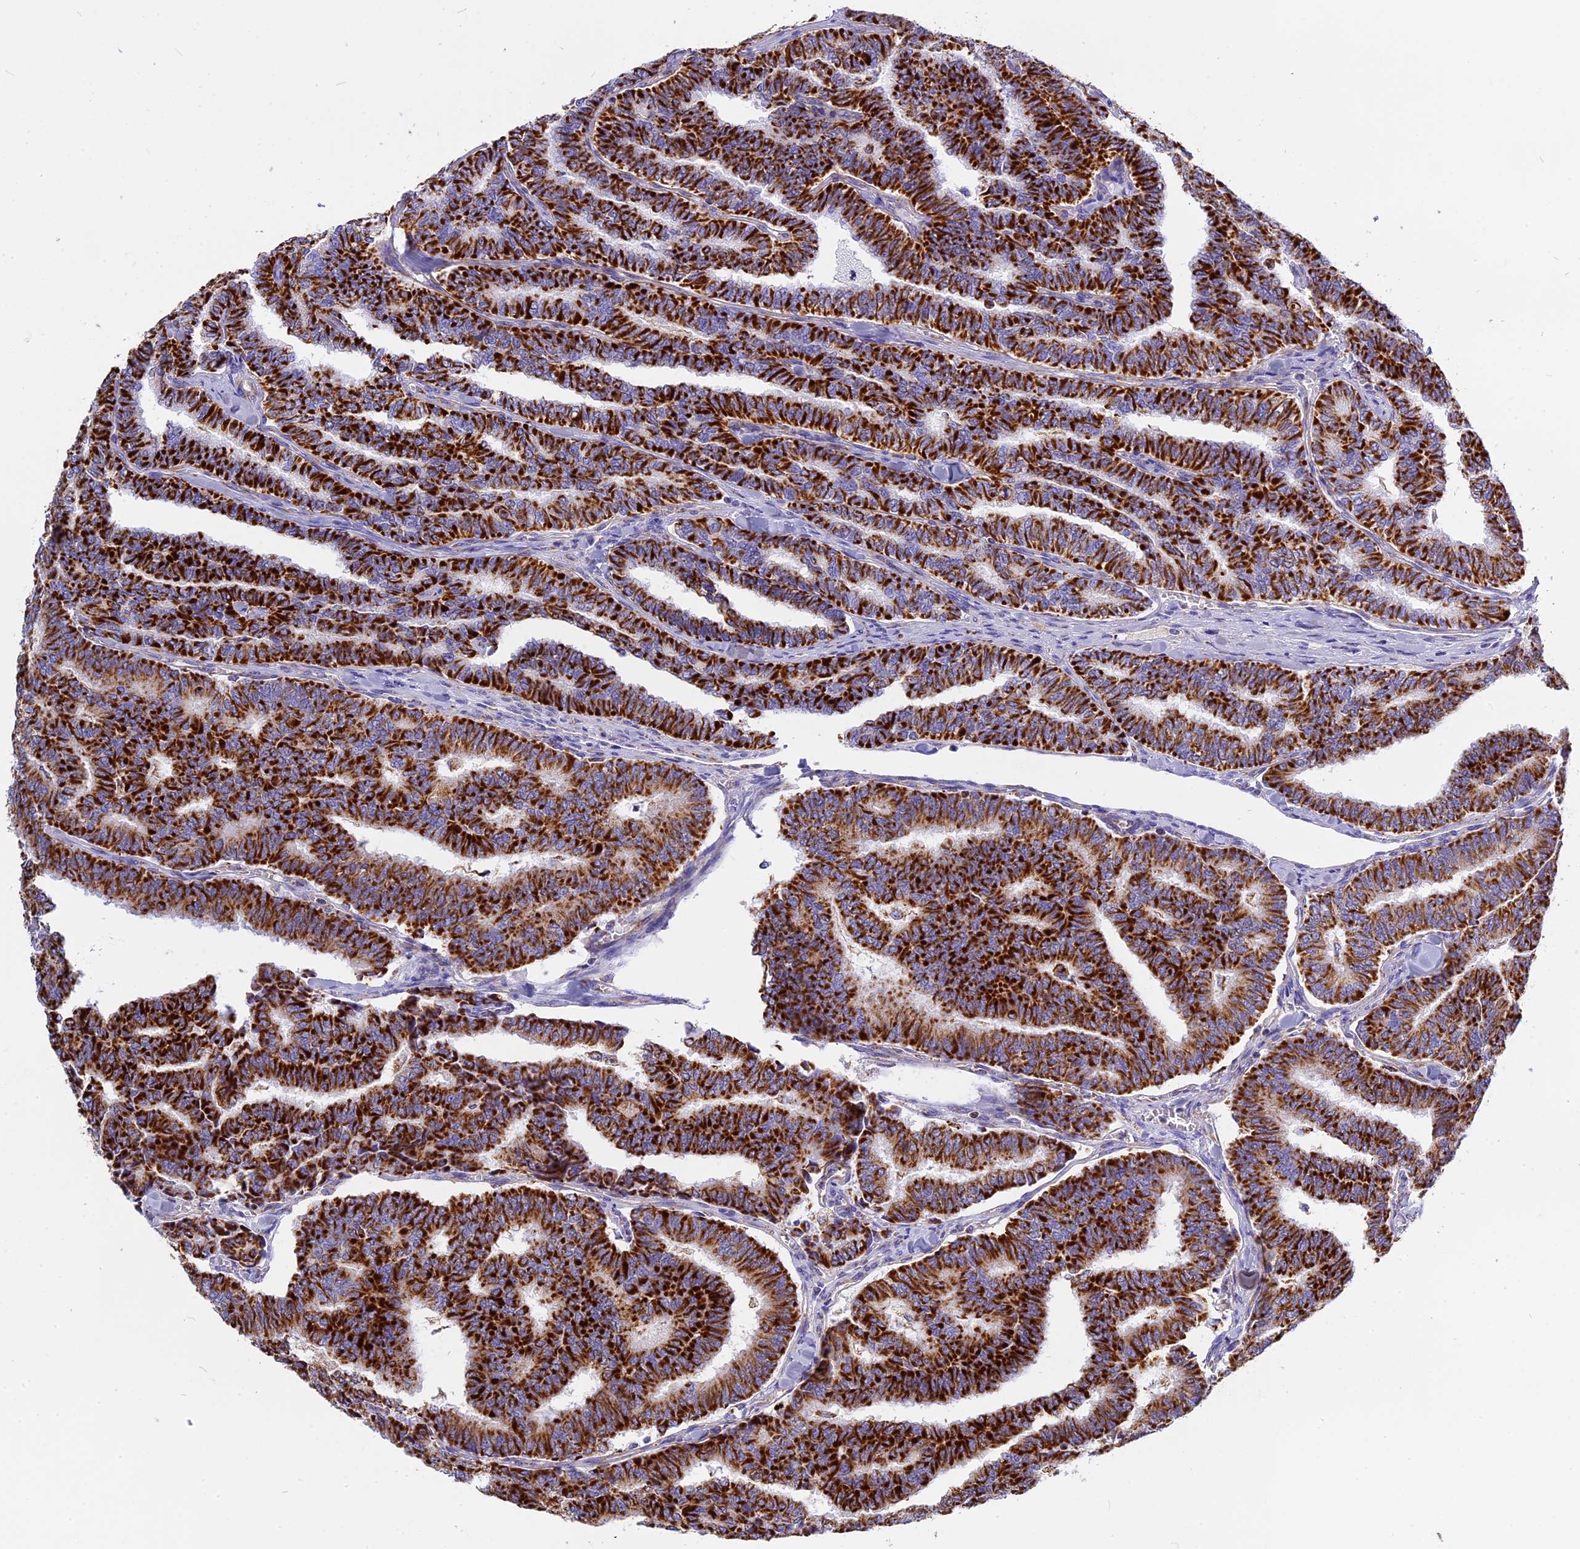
{"staining": {"intensity": "strong", "quantity": ">75%", "location": "cytoplasmic/membranous"}, "tissue": "thyroid cancer", "cell_type": "Tumor cells", "image_type": "cancer", "snomed": [{"axis": "morphology", "description": "Papillary adenocarcinoma, NOS"}, {"axis": "topography", "description": "Thyroid gland"}], "caption": "Human thyroid cancer (papillary adenocarcinoma) stained for a protein (brown) demonstrates strong cytoplasmic/membranous positive expression in approximately >75% of tumor cells.", "gene": "VDAC2", "patient": {"sex": "female", "age": 35}}